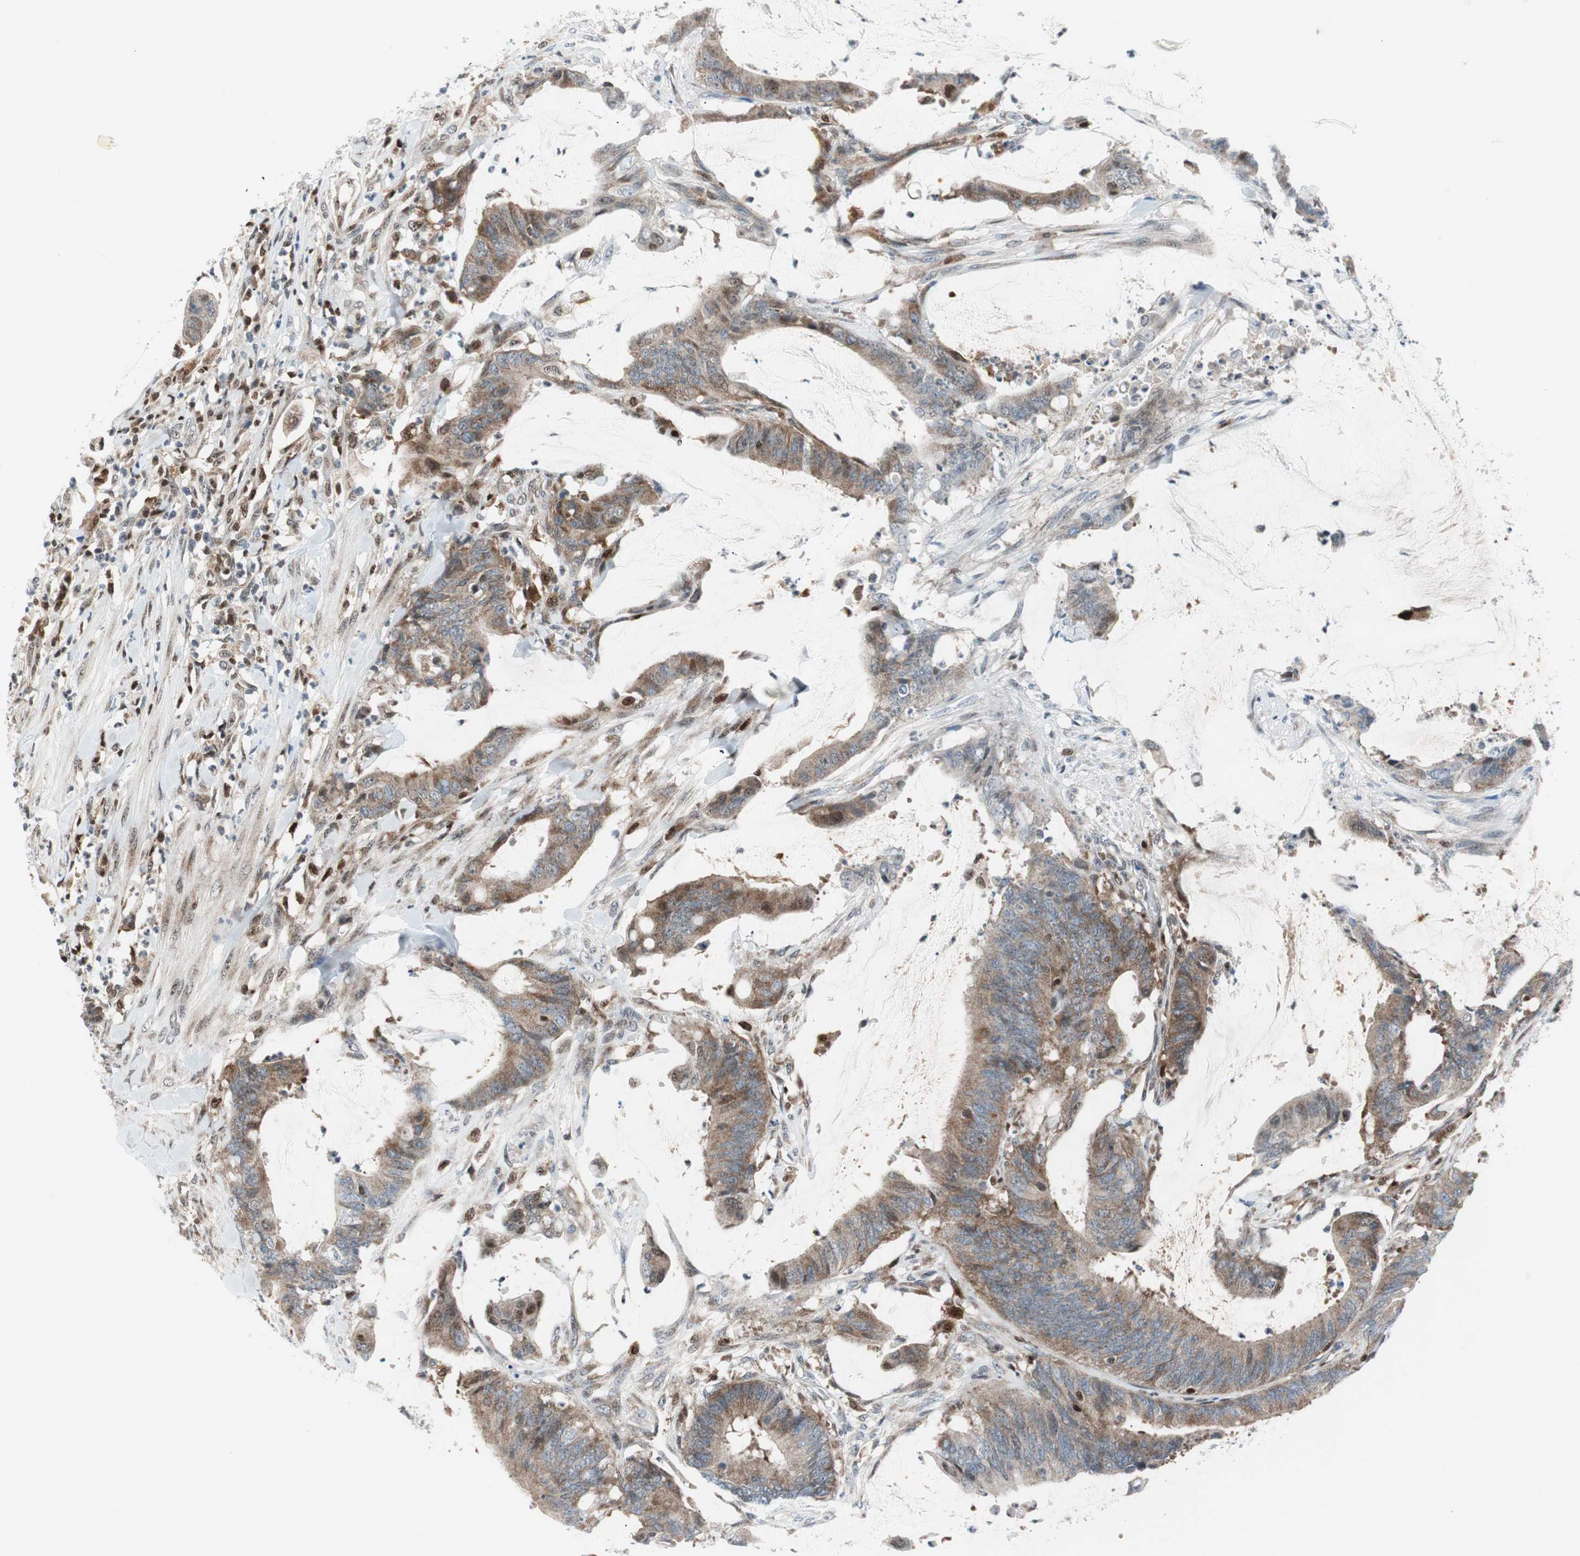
{"staining": {"intensity": "moderate", "quantity": ">75%", "location": "cytoplasmic/membranous"}, "tissue": "colorectal cancer", "cell_type": "Tumor cells", "image_type": "cancer", "snomed": [{"axis": "morphology", "description": "Adenocarcinoma, NOS"}, {"axis": "topography", "description": "Rectum"}], "caption": "Human colorectal cancer (adenocarcinoma) stained for a protein (brown) demonstrates moderate cytoplasmic/membranous positive staining in about >75% of tumor cells.", "gene": "RGS10", "patient": {"sex": "female", "age": 66}}